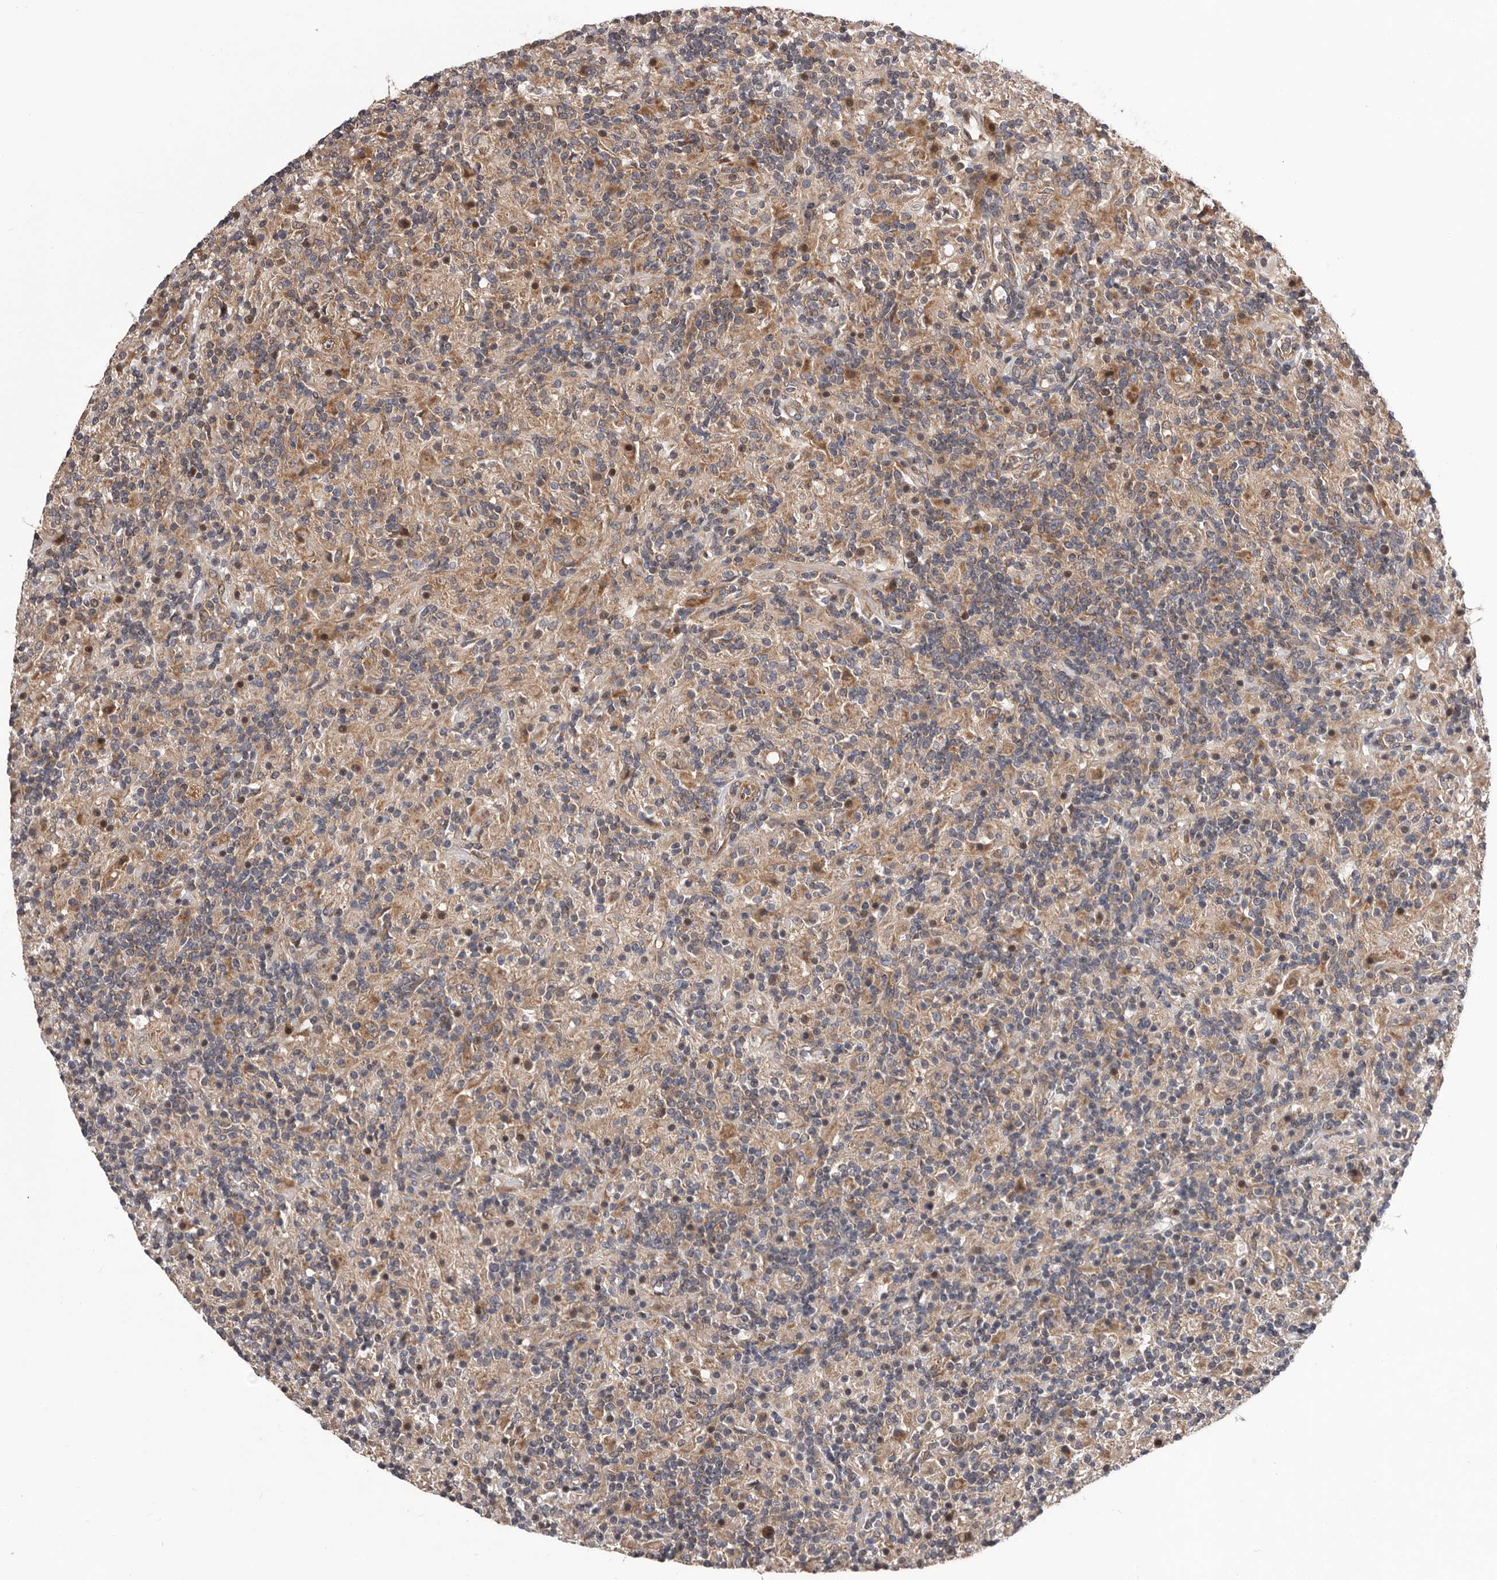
{"staining": {"intensity": "moderate", "quantity": ">75%", "location": "cytoplasmic/membranous"}, "tissue": "lymphoma", "cell_type": "Tumor cells", "image_type": "cancer", "snomed": [{"axis": "morphology", "description": "Hodgkin's disease, NOS"}, {"axis": "topography", "description": "Lymph node"}], "caption": "Human lymphoma stained with a brown dye reveals moderate cytoplasmic/membranous positive expression in about >75% of tumor cells.", "gene": "VPS37A", "patient": {"sex": "male", "age": 70}}